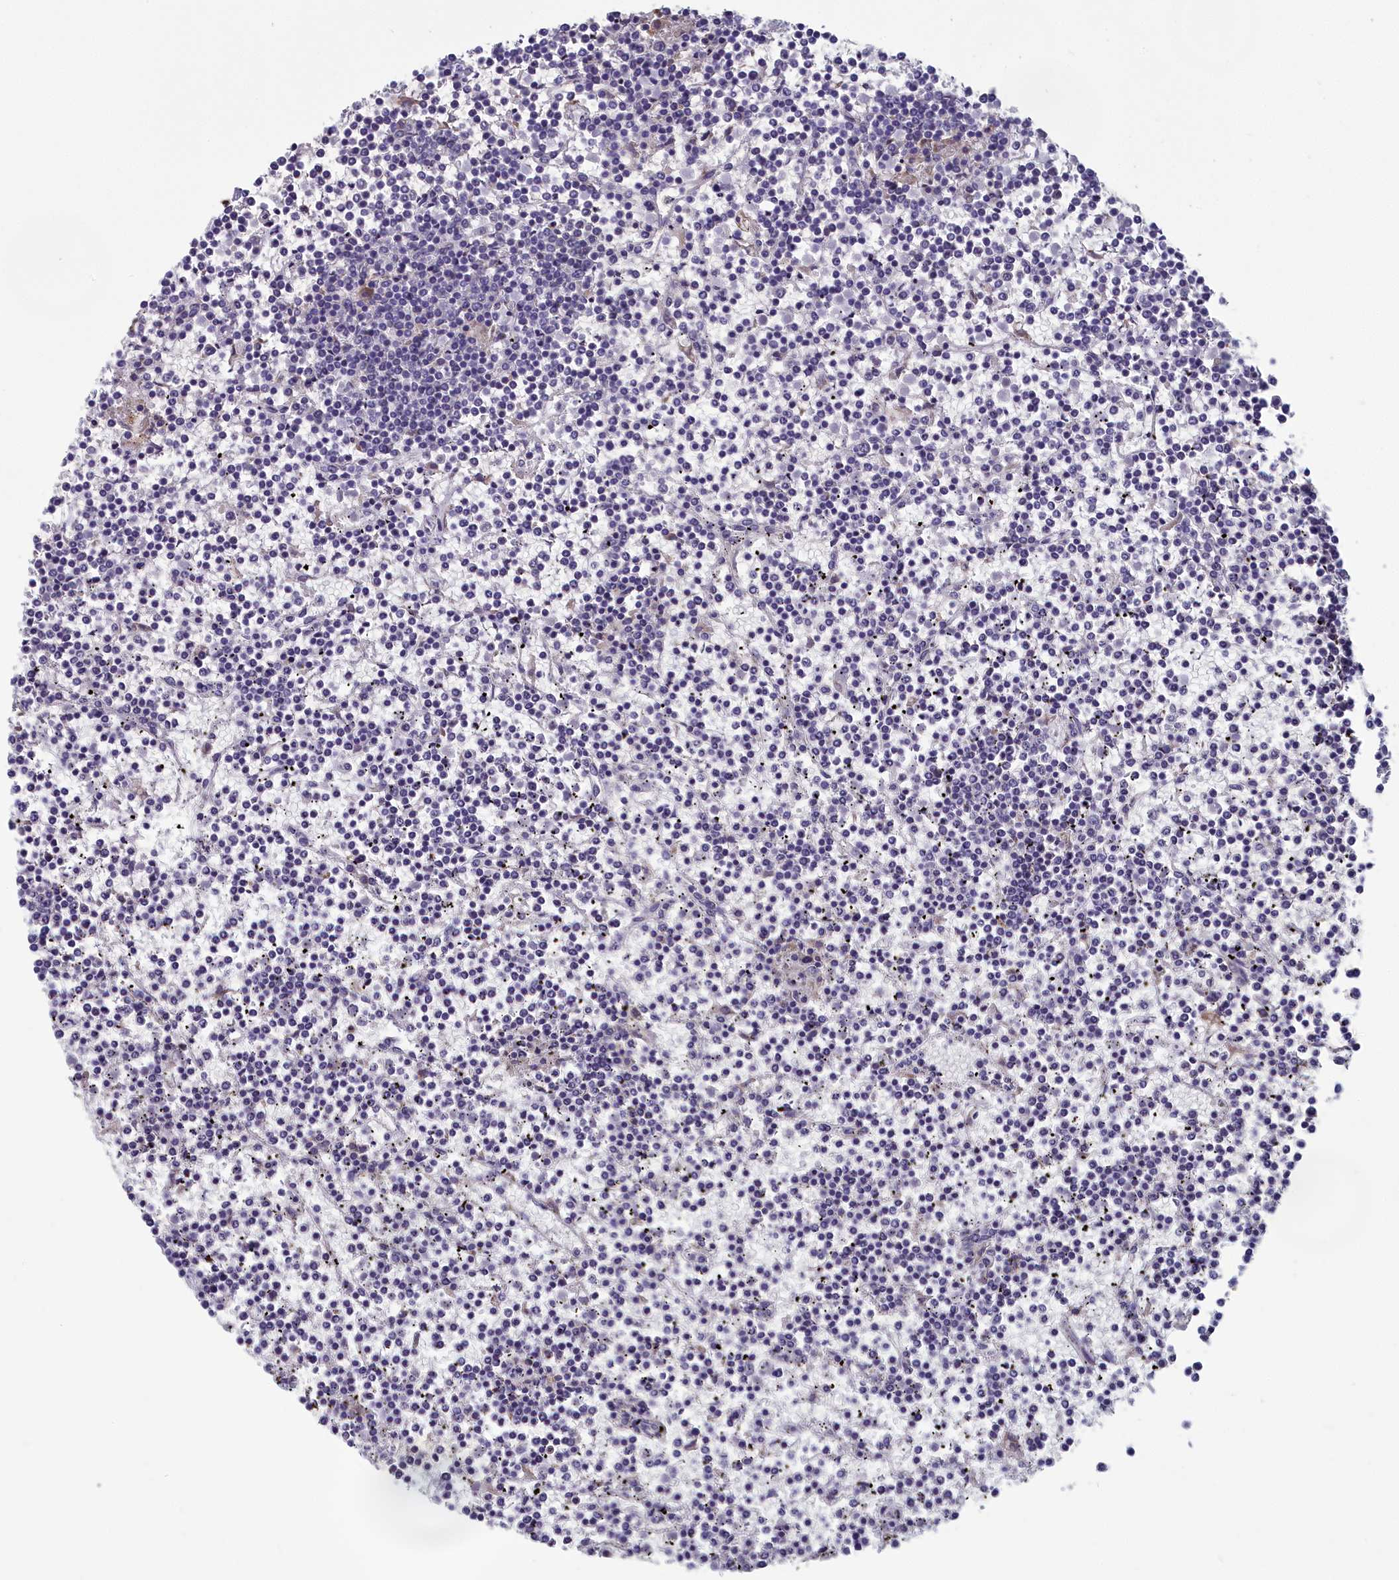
{"staining": {"intensity": "negative", "quantity": "none", "location": "none"}, "tissue": "lymphoma", "cell_type": "Tumor cells", "image_type": "cancer", "snomed": [{"axis": "morphology", "description": "Malignant lymphoma, non-Hodgkin's type, Low grade"}, {"axis": "topography", "description": "Spleen"}], "caption": "Tumor cells show no significant protein positivity in low-grade malignant lymphoma, non-Hodgkin's type. (DAB IHC, high magnification).", "gene": "MRI1", "patient": {"sex": "female", "age": 19}}